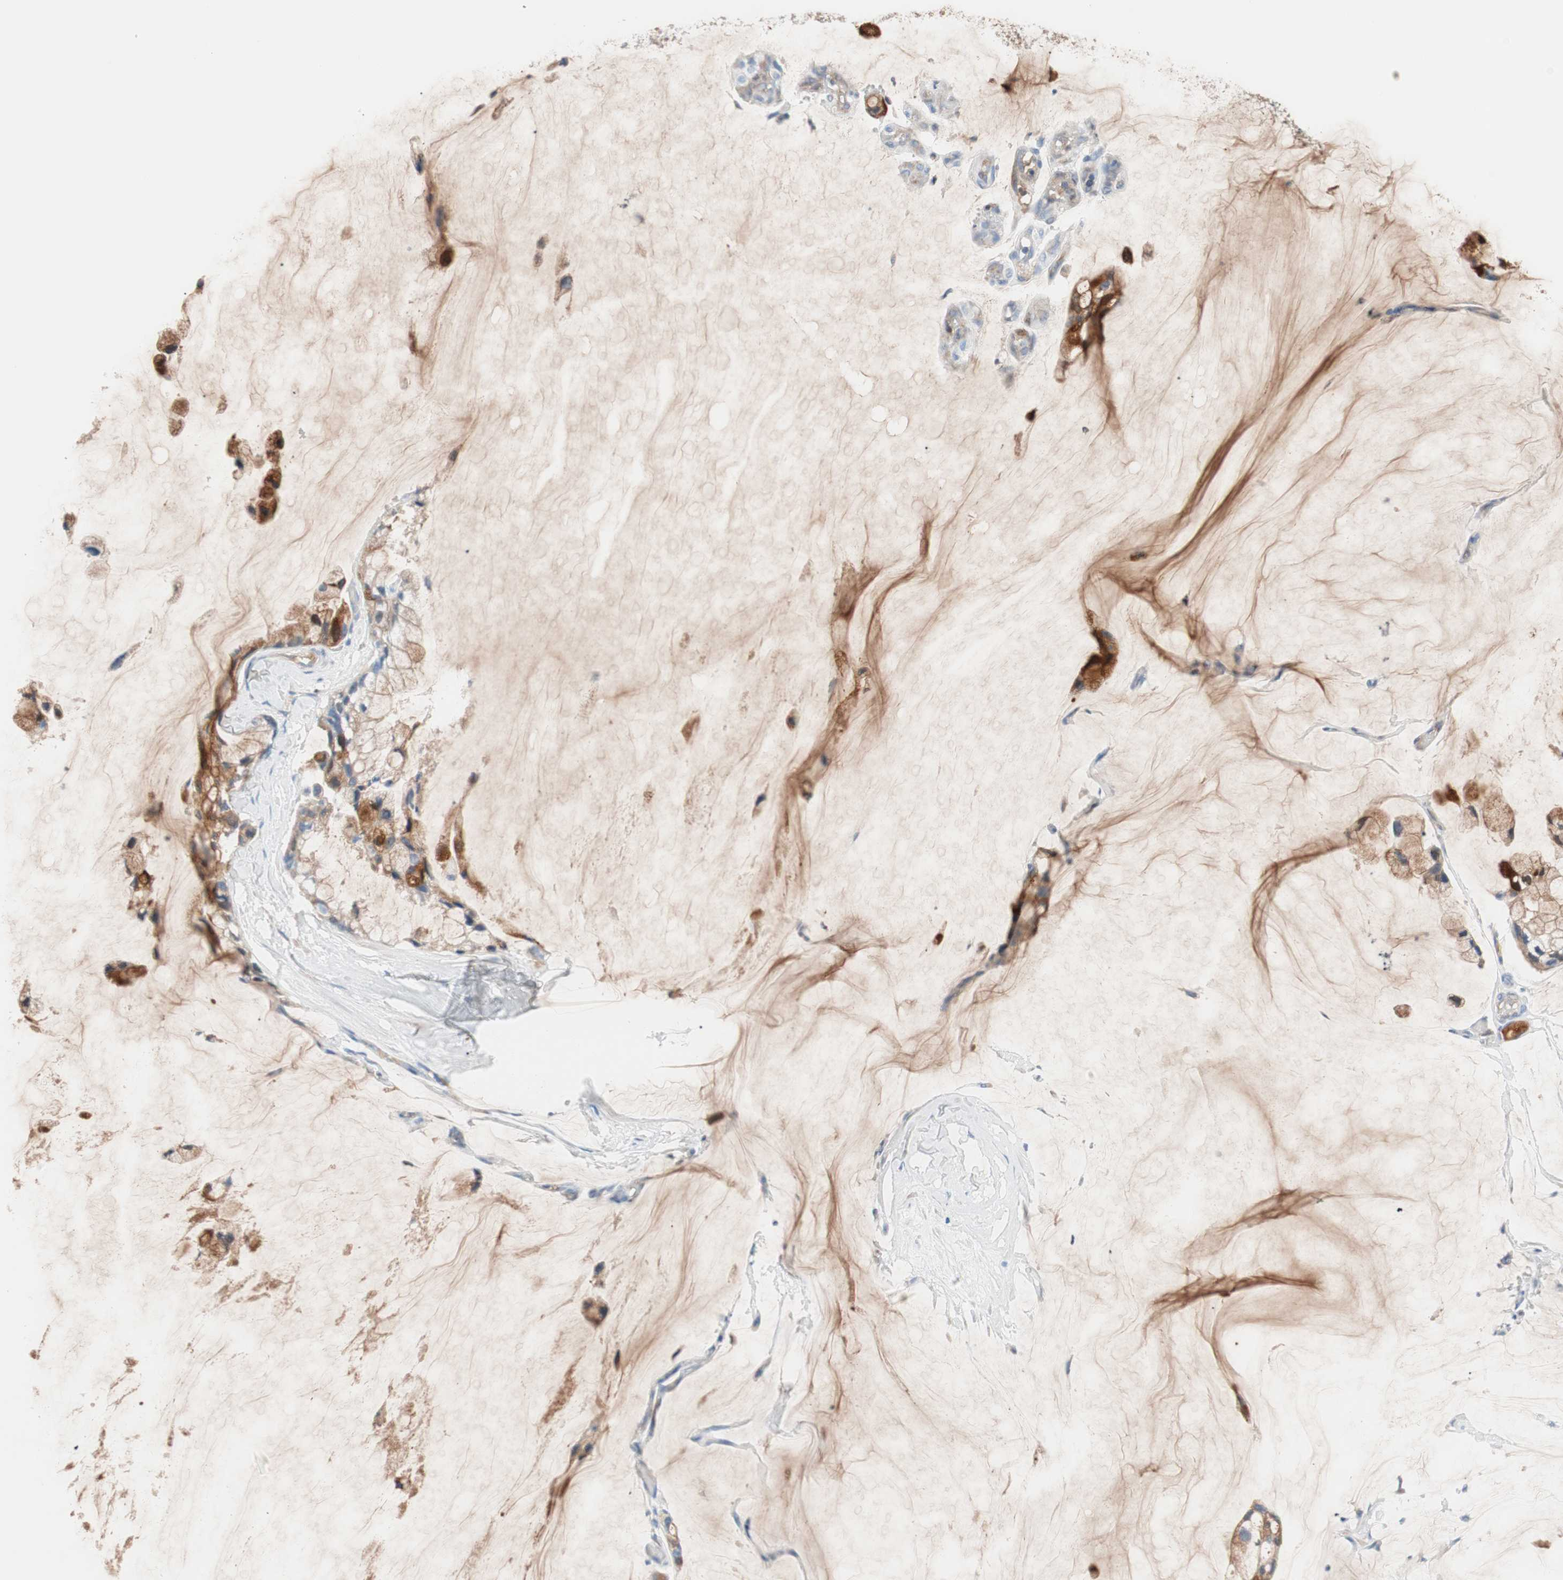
{"staining": {"intensity": "weak", "quantity": "<25%", "location": "cytoplasmic/membranous"}, "tissue": "ovarian cancer", "cell_type": "Tumor cells", "image_type": "cancer", "snomed": [{"axis": "morphology", "description": "Cystadenocarcinoma, mucinous, NOS"}, {"axis": "topography", "description": "Ovary"}], "caption": "Ovarian cancer (mucinous cystadenocarcinoma) stained for a protein using immunohistochemistry (IHC) displays no staining tumor cells.", "gene": "RBP4", "patient": {"sex": "female", "age": 39}}